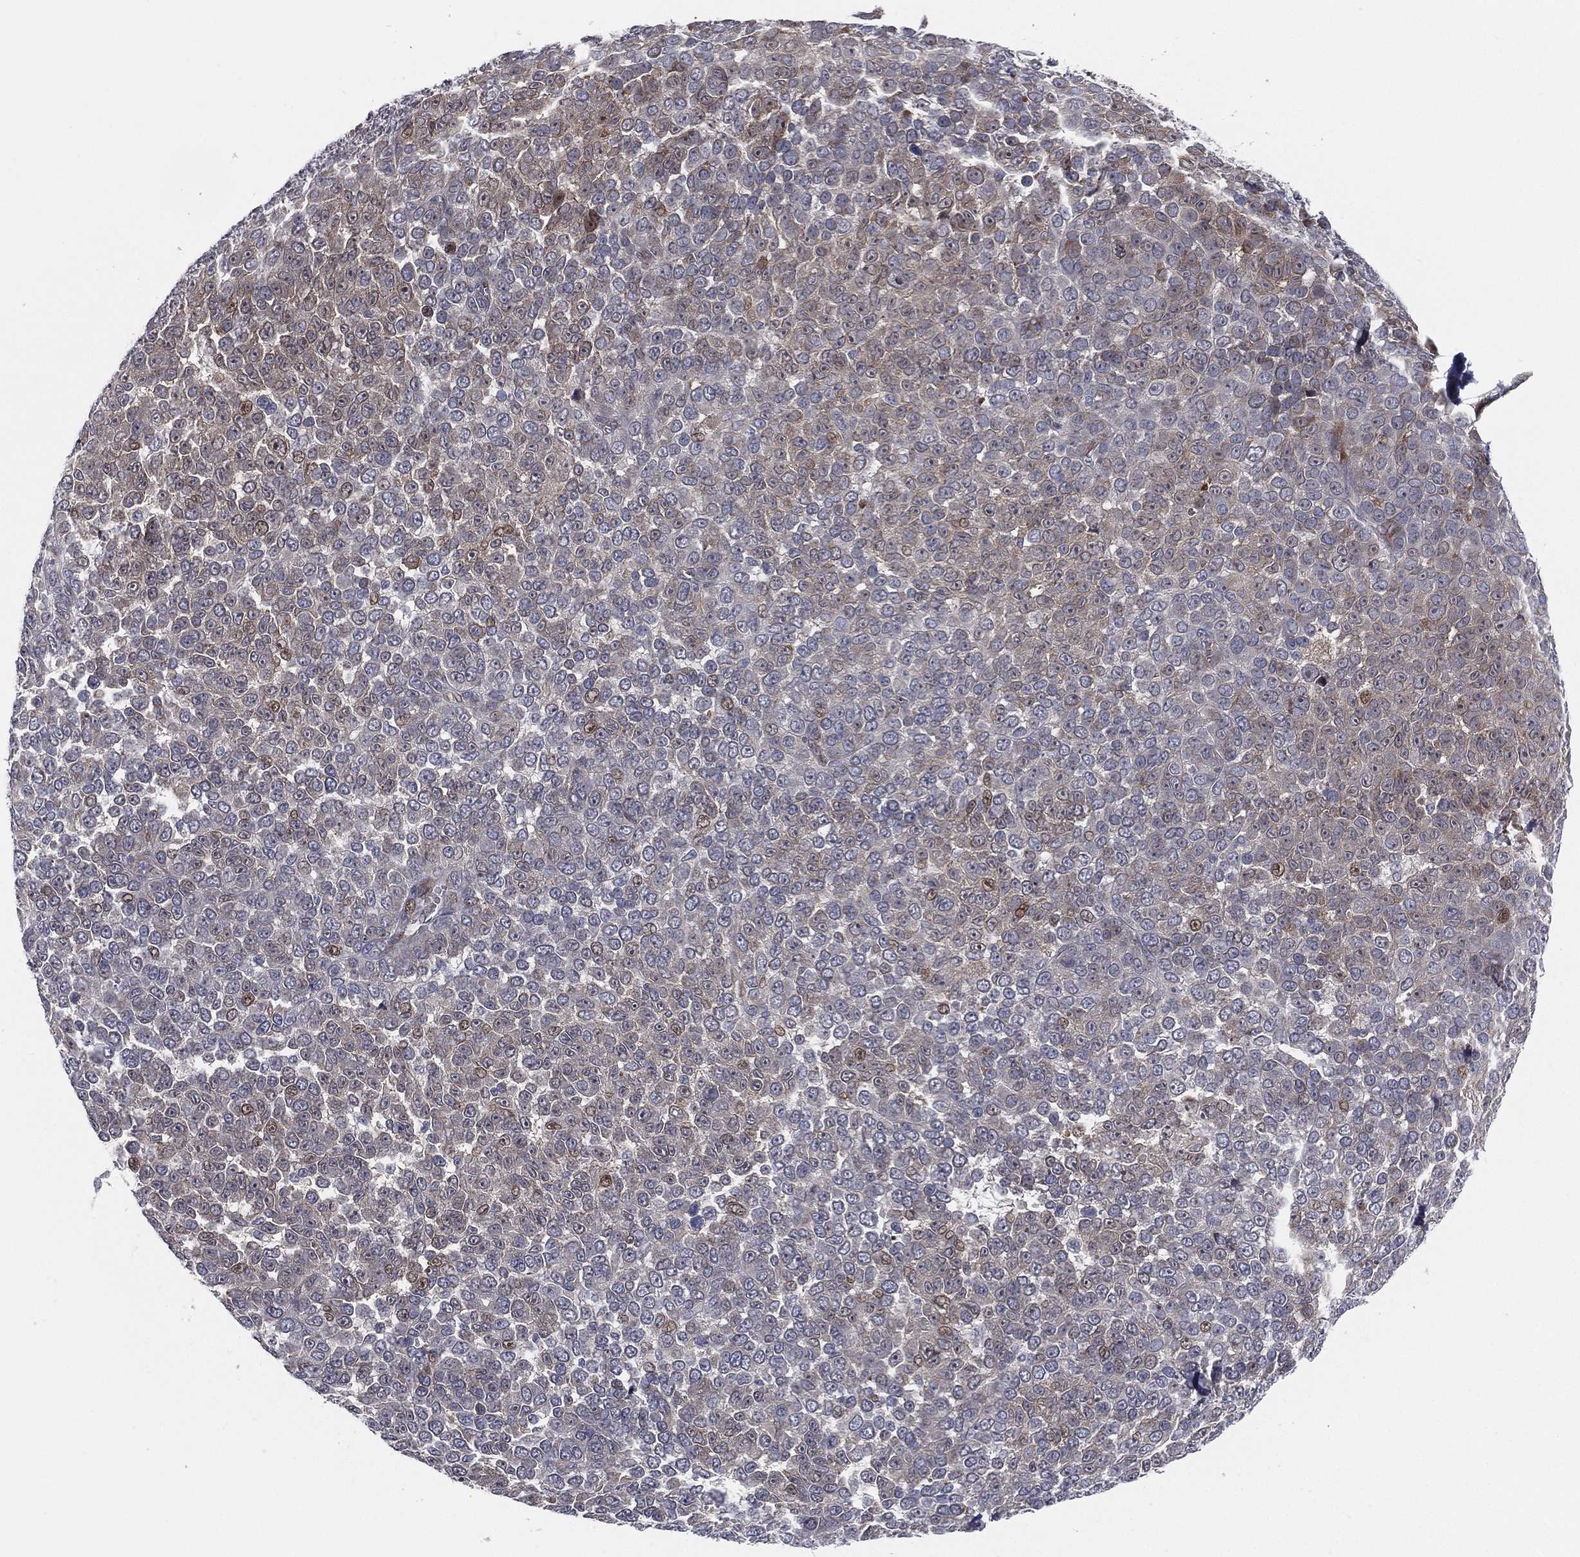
{"staining": {"intensity": "weak", "quantity": "<25%", "location": "cytoplasmic/membranous"}, "tissue": "melanoma", "cell_type": "Tumor cells", "image_type": "cancer", "snomed": [{"axis": "morphology", "description": "Malignant melanoma, NOS"}, {"axis": "topography", "description": "Skin"}], "caption": "Tumor cells show no significant protein positivity in melanoma. (Stains: DAB (3,3'-diaminobenzidine) IHC with hematoxylin counter stain, Microscopy: brightfield microscopy at high magnification).", "gene": "UTP14A", "patient": {"sex": "female", "age": 95}}